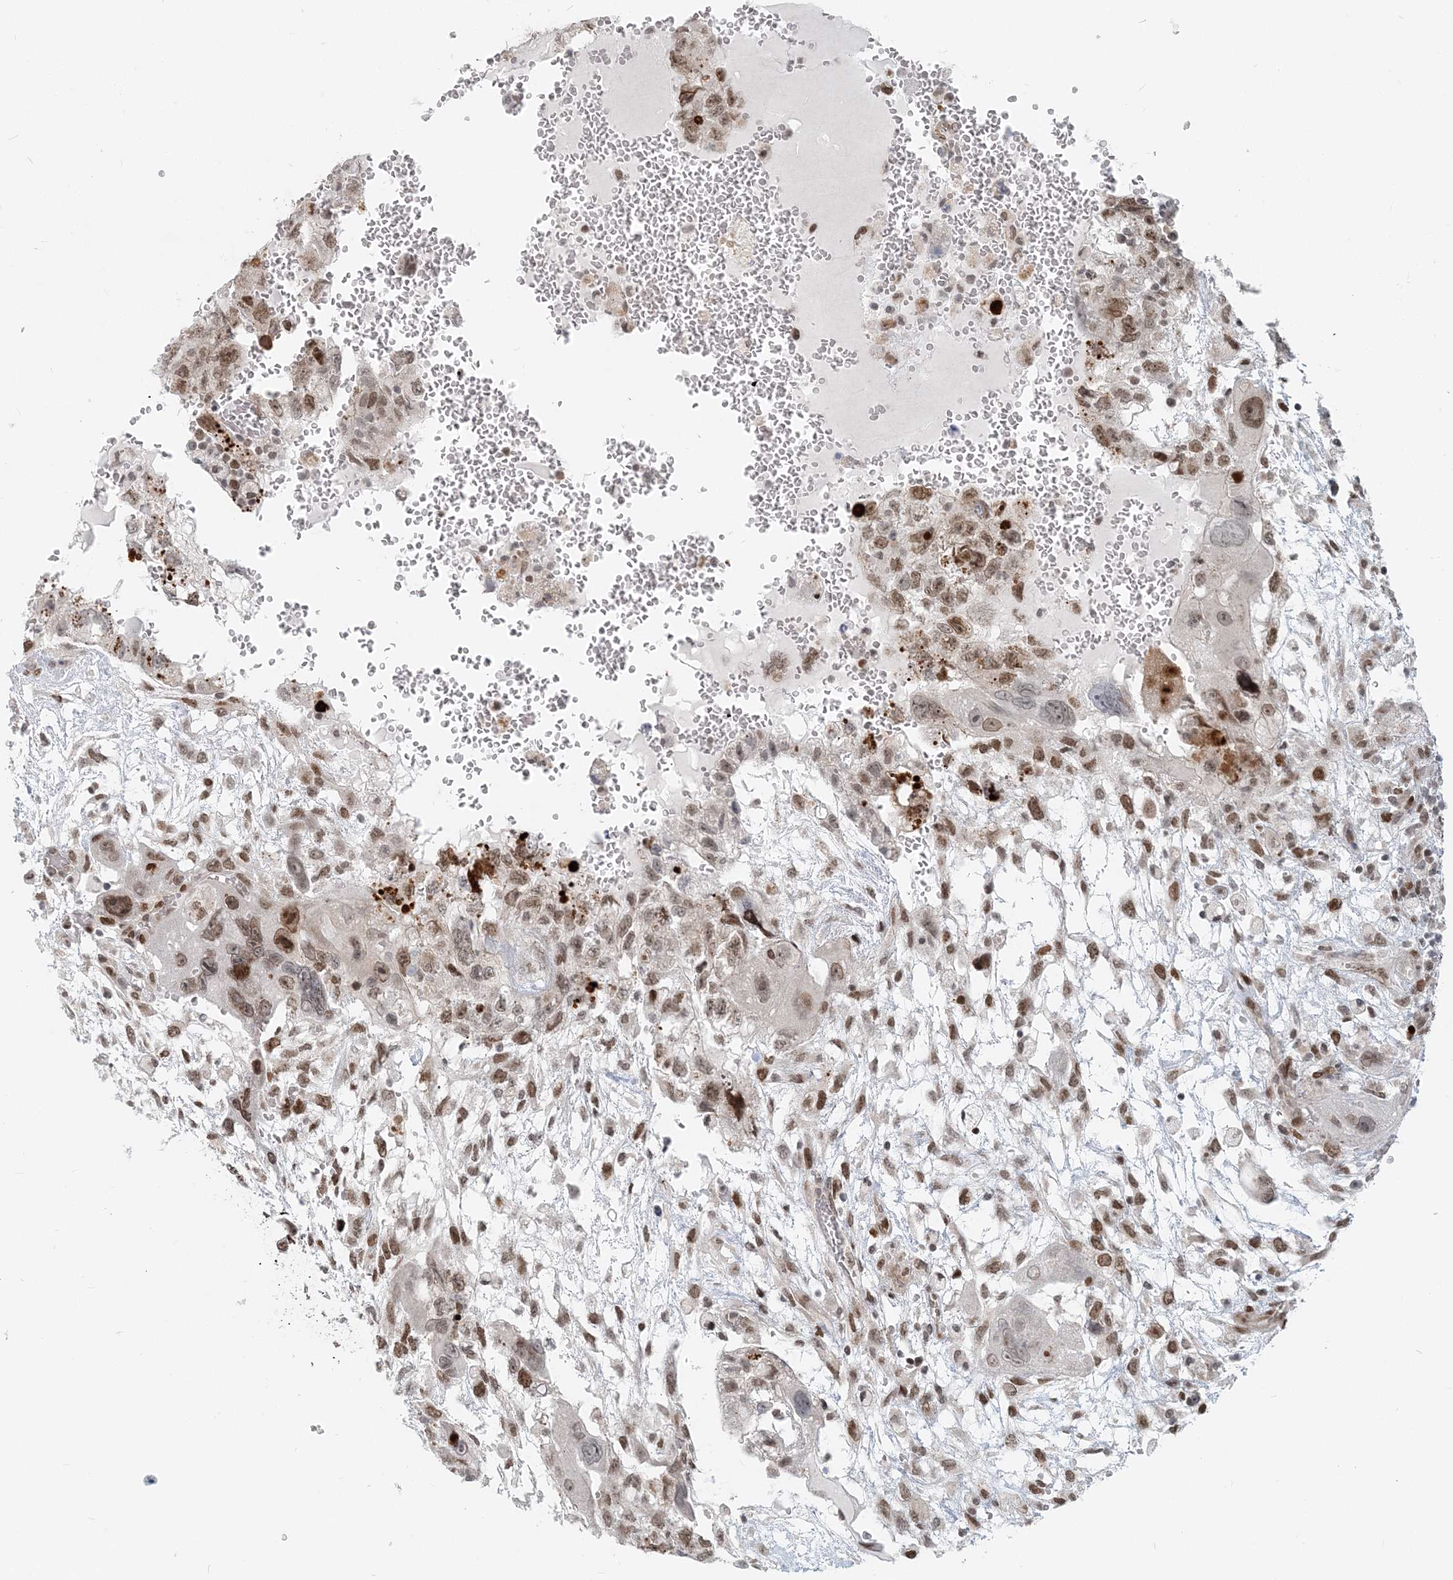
{"staining": {"intensity": "moderate", "quantity": ">75%", "location": "nuclear"}, "tissue": "testis cancer", "cell_type": "Tumor cells", "image_type": "cancer", "snomed": [{"axis": "morphology", "description": "Carcinoma, Embryonal, NOS"}, {"axis": "topography", "description": "Testis"}], "caption": "Immunohistochemical staining of human testis embryonal carcinoma reveals medium levels of moderate nuclear protein staining in about >75% of tumor cells. The protein is shown in brown color, while the nuclei are stained blue.", "gene": "BAZ1B", "patient": {"sex": "male", "age": 36}}